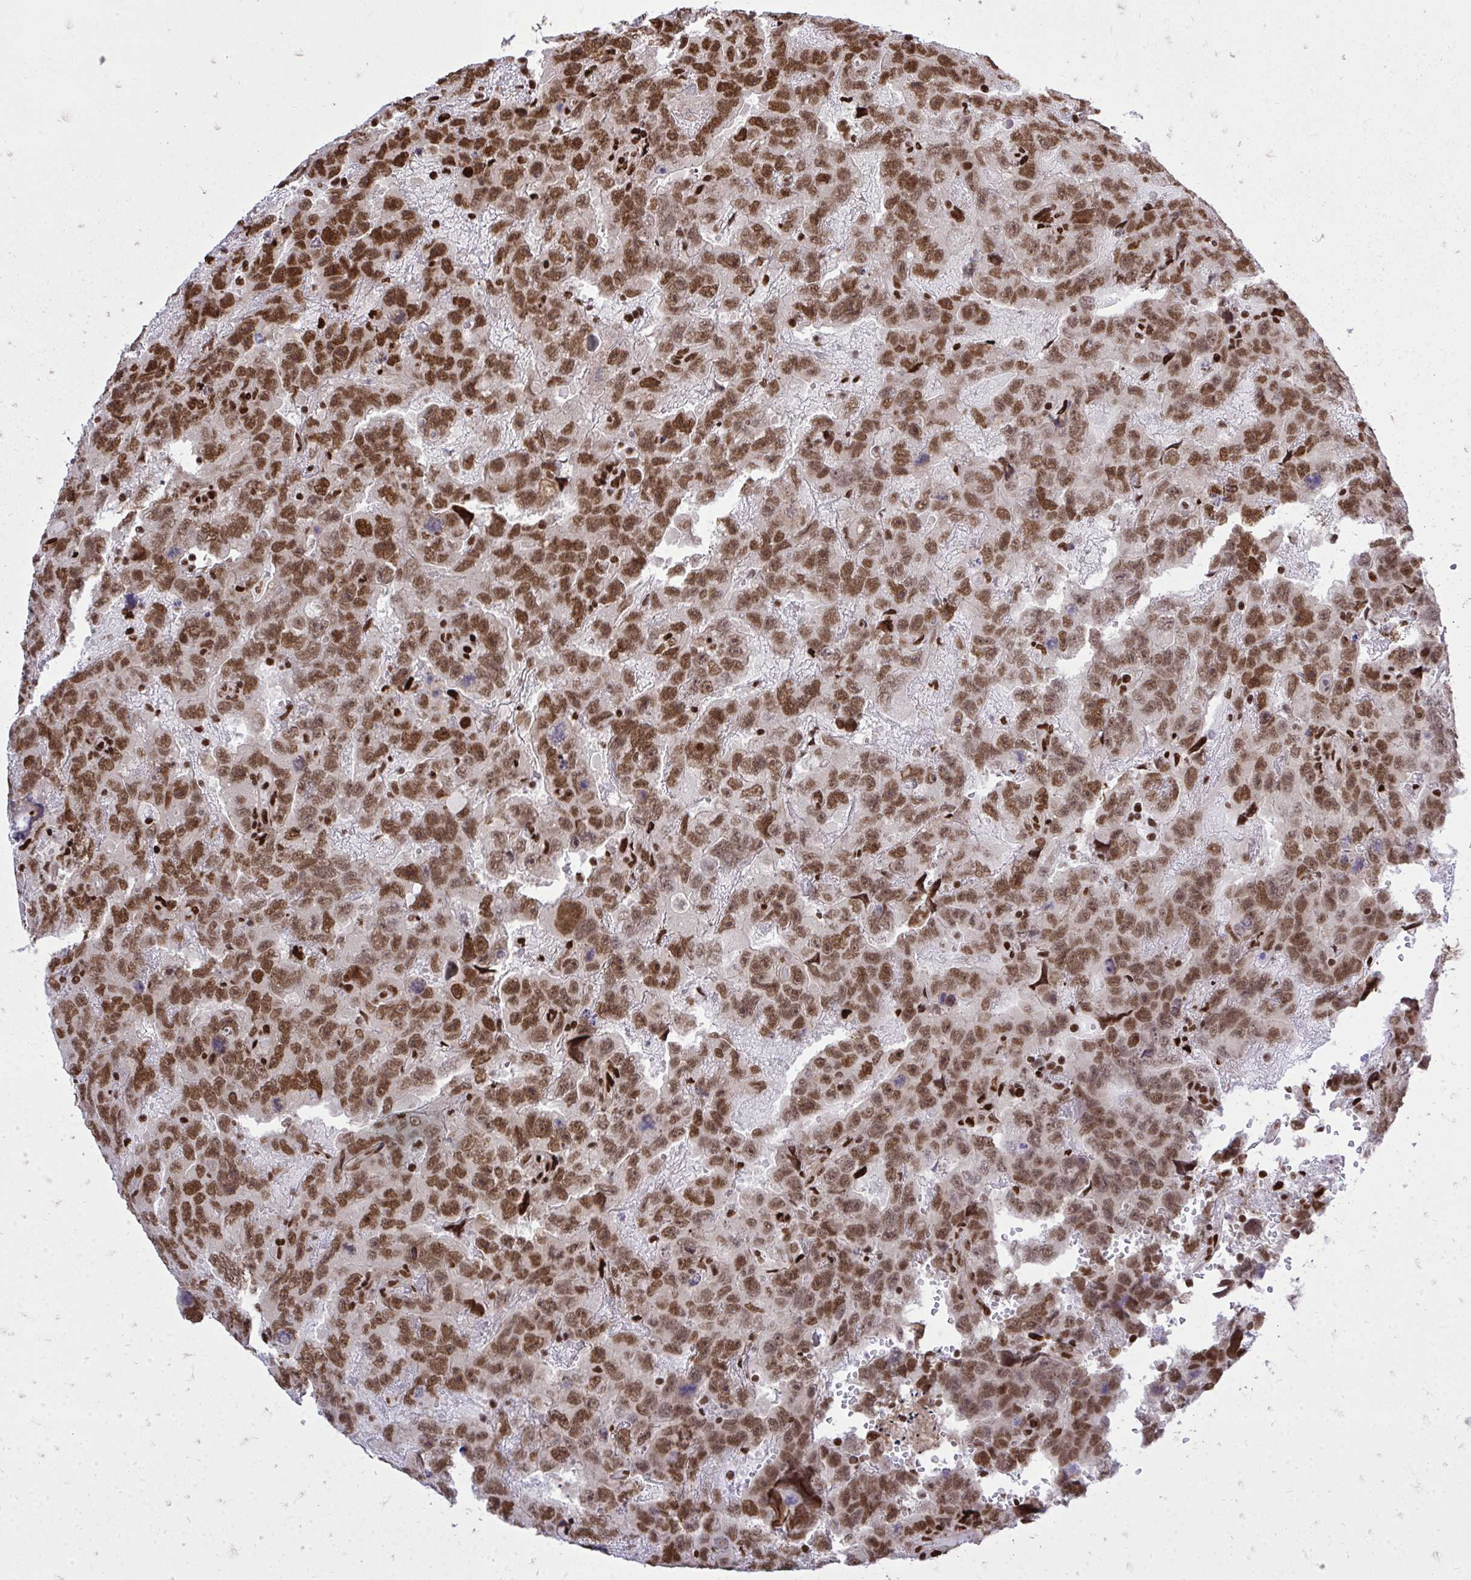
{"staining": {"intensity": "moderate", "quantity": ">75%", "location": "nuclear"}, "tissue": "testis cancer", "cell_type": "Tumor cells", "image_type": "cancer", "snomed": [{"axis": "morphology", "description": "Carcinoma, Embryonal, NOS"}, {"axis": "topography", "description": "Testis"}], "caption": "Brown immunohistochemical staining in embryonal carcinoma (testis) exhibits moderate nuclear staining in approximately >75% of tumor cells. (Brightfield microscopy of DAB IHC at high magnification).", "gene": "TBL1Y", "patient": {"sex": "male", "age": 45}}